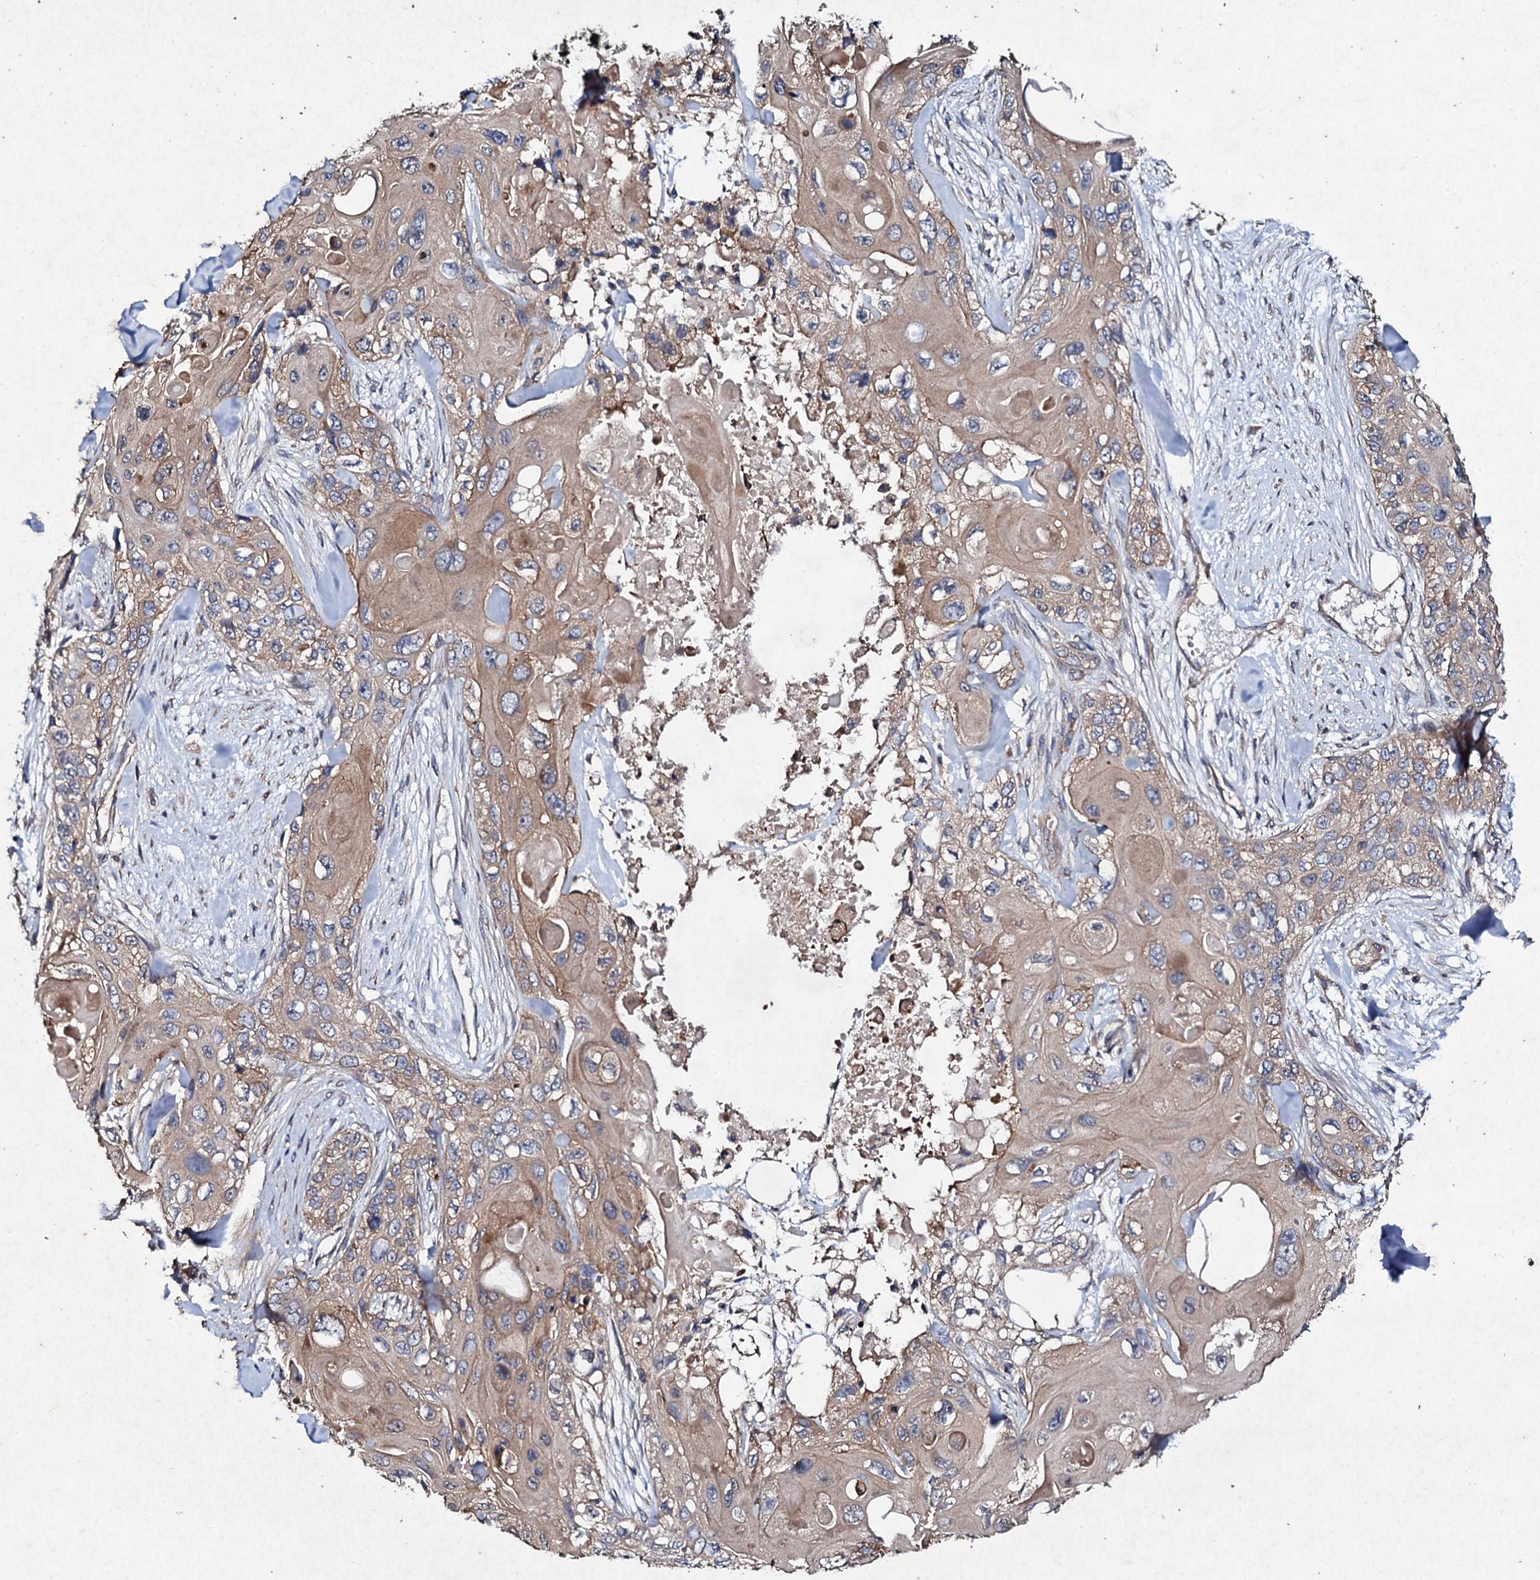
{"staining": {"intensity": "moderate", "quantity": ">75%", "location": "cytoplasmic/membranous"}, "tissue": "skin cancer", "cell_type": "Tumor cells", "image_type": "cancer", "snomed": [{"axis": "morphology", "description": "Normal tissue, NOS"}, {"axis": "morphology", "description": "Squamous cell carcinoma, NOS"}, {"axis": "topography", "description": "Skin"}], "caption": "A histopathology image of human skin squamous cell carcinoma stained for a protein shows moderate cytoplasmic/membranous brown staining in tumor cells. (DAB (3,3'-diaminobenzidine) = brown stain, brightfield microscopy at high magnification).", "gene": "MOCOS", "patient": {"sex": "male", "age": 72}}